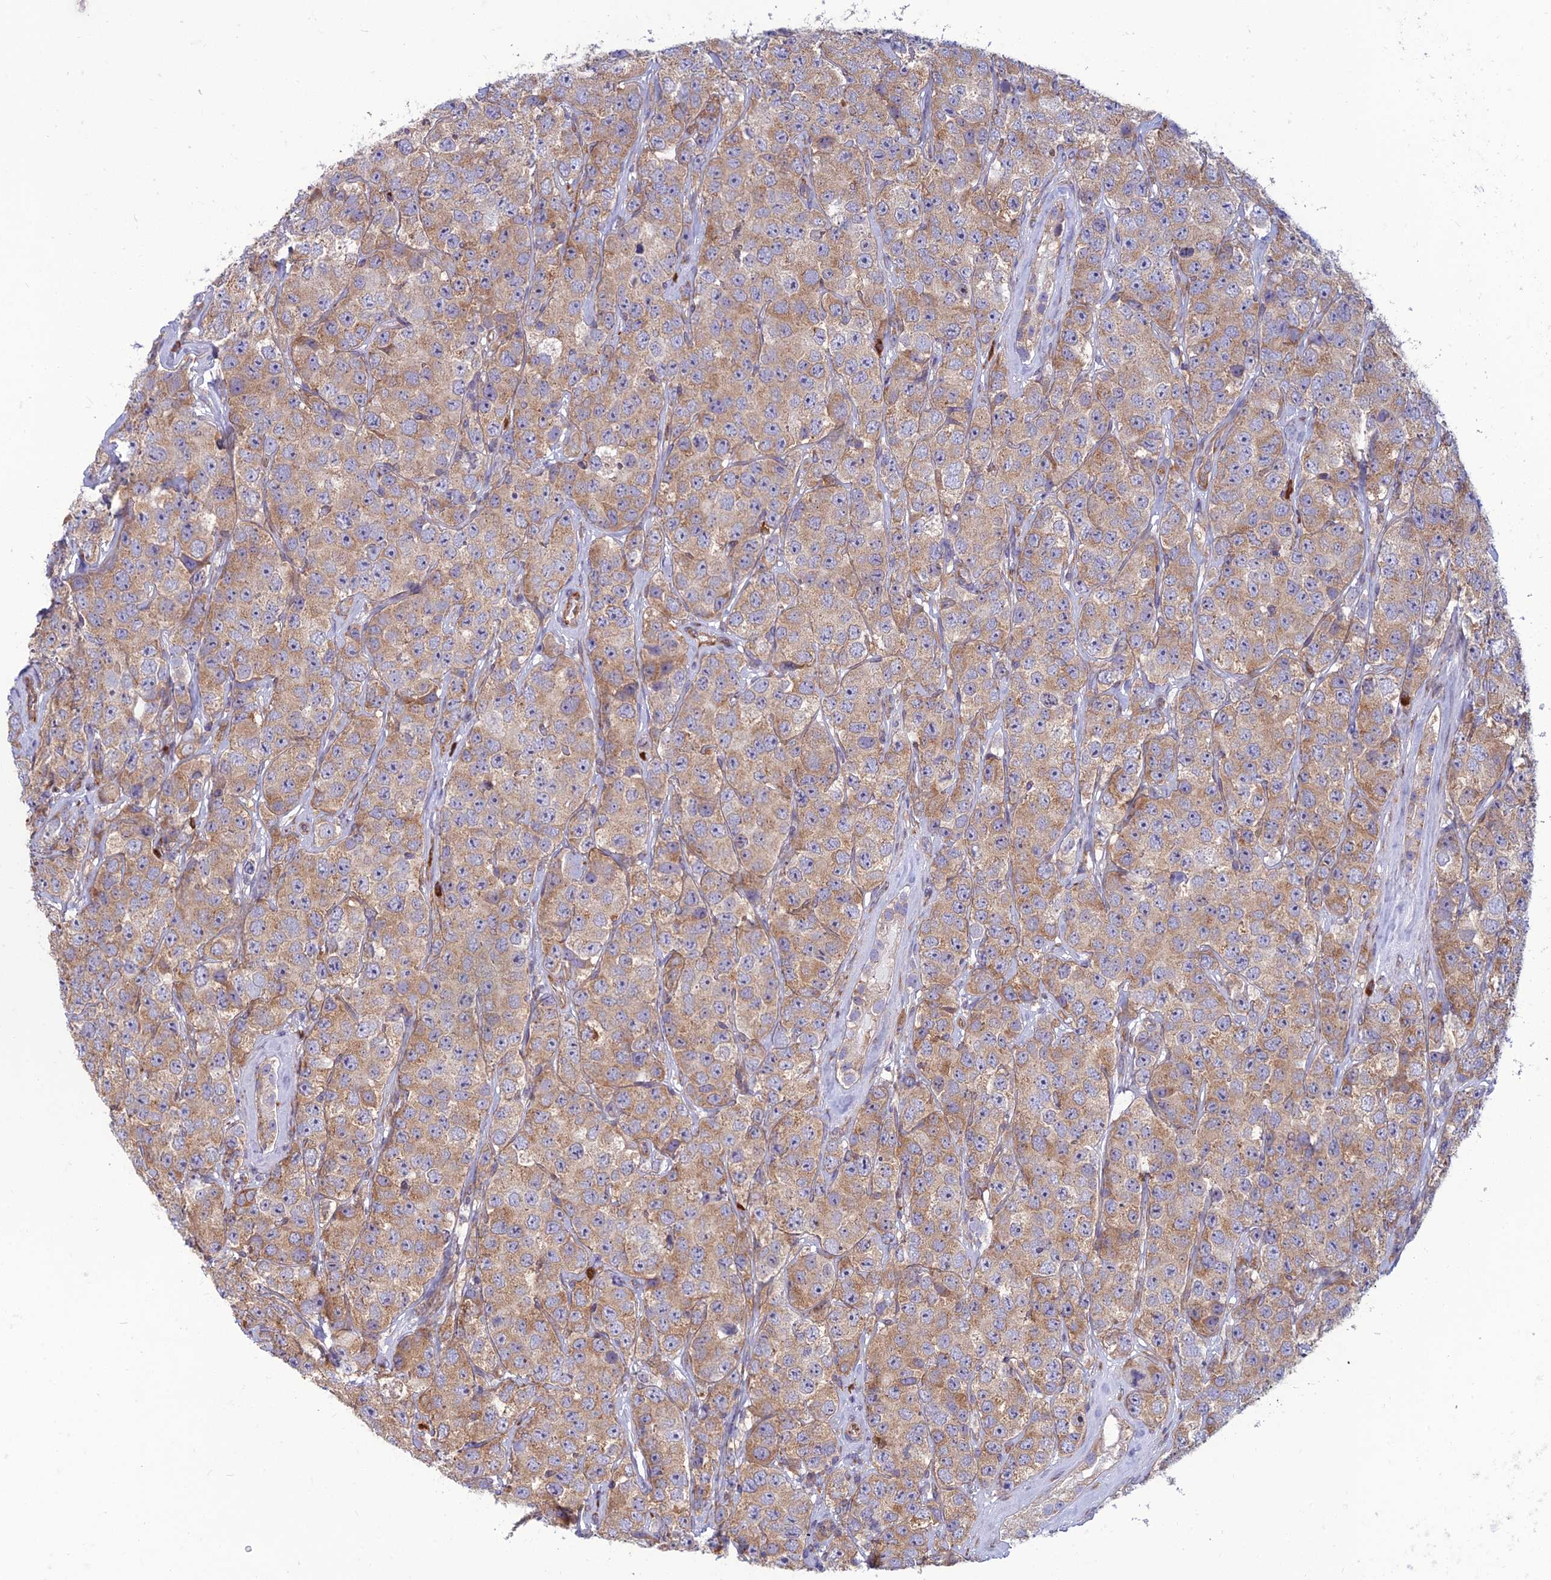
{"staining": {"intensity": "weak", "quantity": ">75%", "location": "cytoplasmic/membranous"}, "tissue": "testis cancer", "cell_type": "Tumor cells", "image_type": "cancer", "snomed": [{"axis": "morphology", "description": "Seminoma, NOS"}, {"axis": "topography", "description": "Testis"}], "caption": "DAB immunohistochemical staining of human seminoma (testis) reveals weak cytoplasmic/membranous protein staining in about >75% of tumor cells.", "gene": "RPL17-C18orf32", "patient": {"sex": "male", "age": 28}}